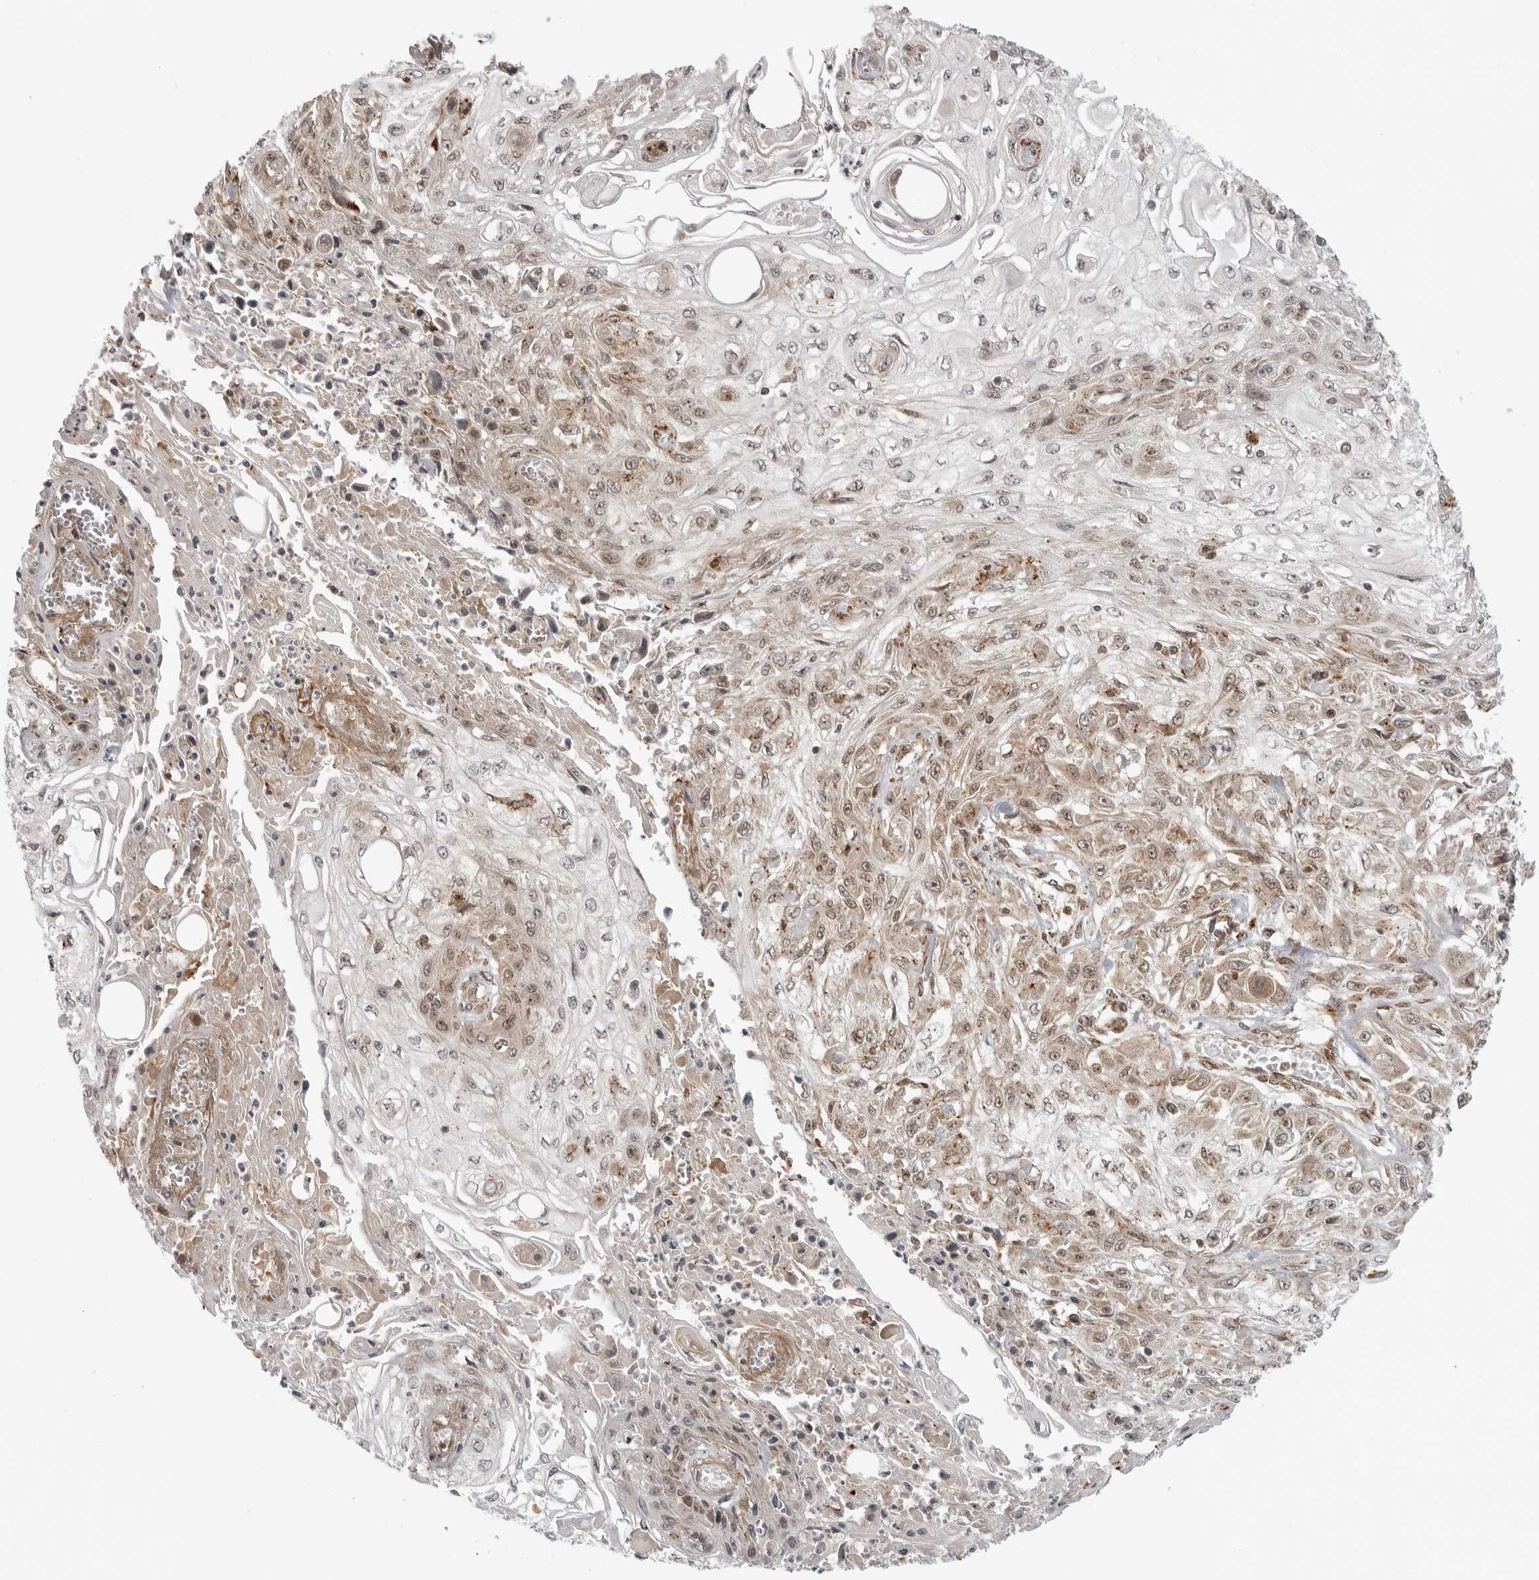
{"staining": {"intensity": "weak", "quantity": ">75%", "location": "nuclear"}, "tissue": "skin cancer", "cell_type": "Tumor cells", "image_type": "cancer", "snomed": [{"axis": "morphology", "description": "Squamous cell carcinoma, NOS"}, {"axis": "morphology", "description": "Squamous cell carcinoma, metastatic, NOS"}, {"axis": "topography", "description": "Skin"}, {"axis": "topography", "description": "Lymph node"}], "caption": "This is a histology image of immunohistochemistry (IHC) staining of skin cancer (metastatic squamous cell carcinoma), which shows weak staining in the nuclear of tumor cells.", "gene": "COPA", "patient": {"sex": "male", "age": 75}}